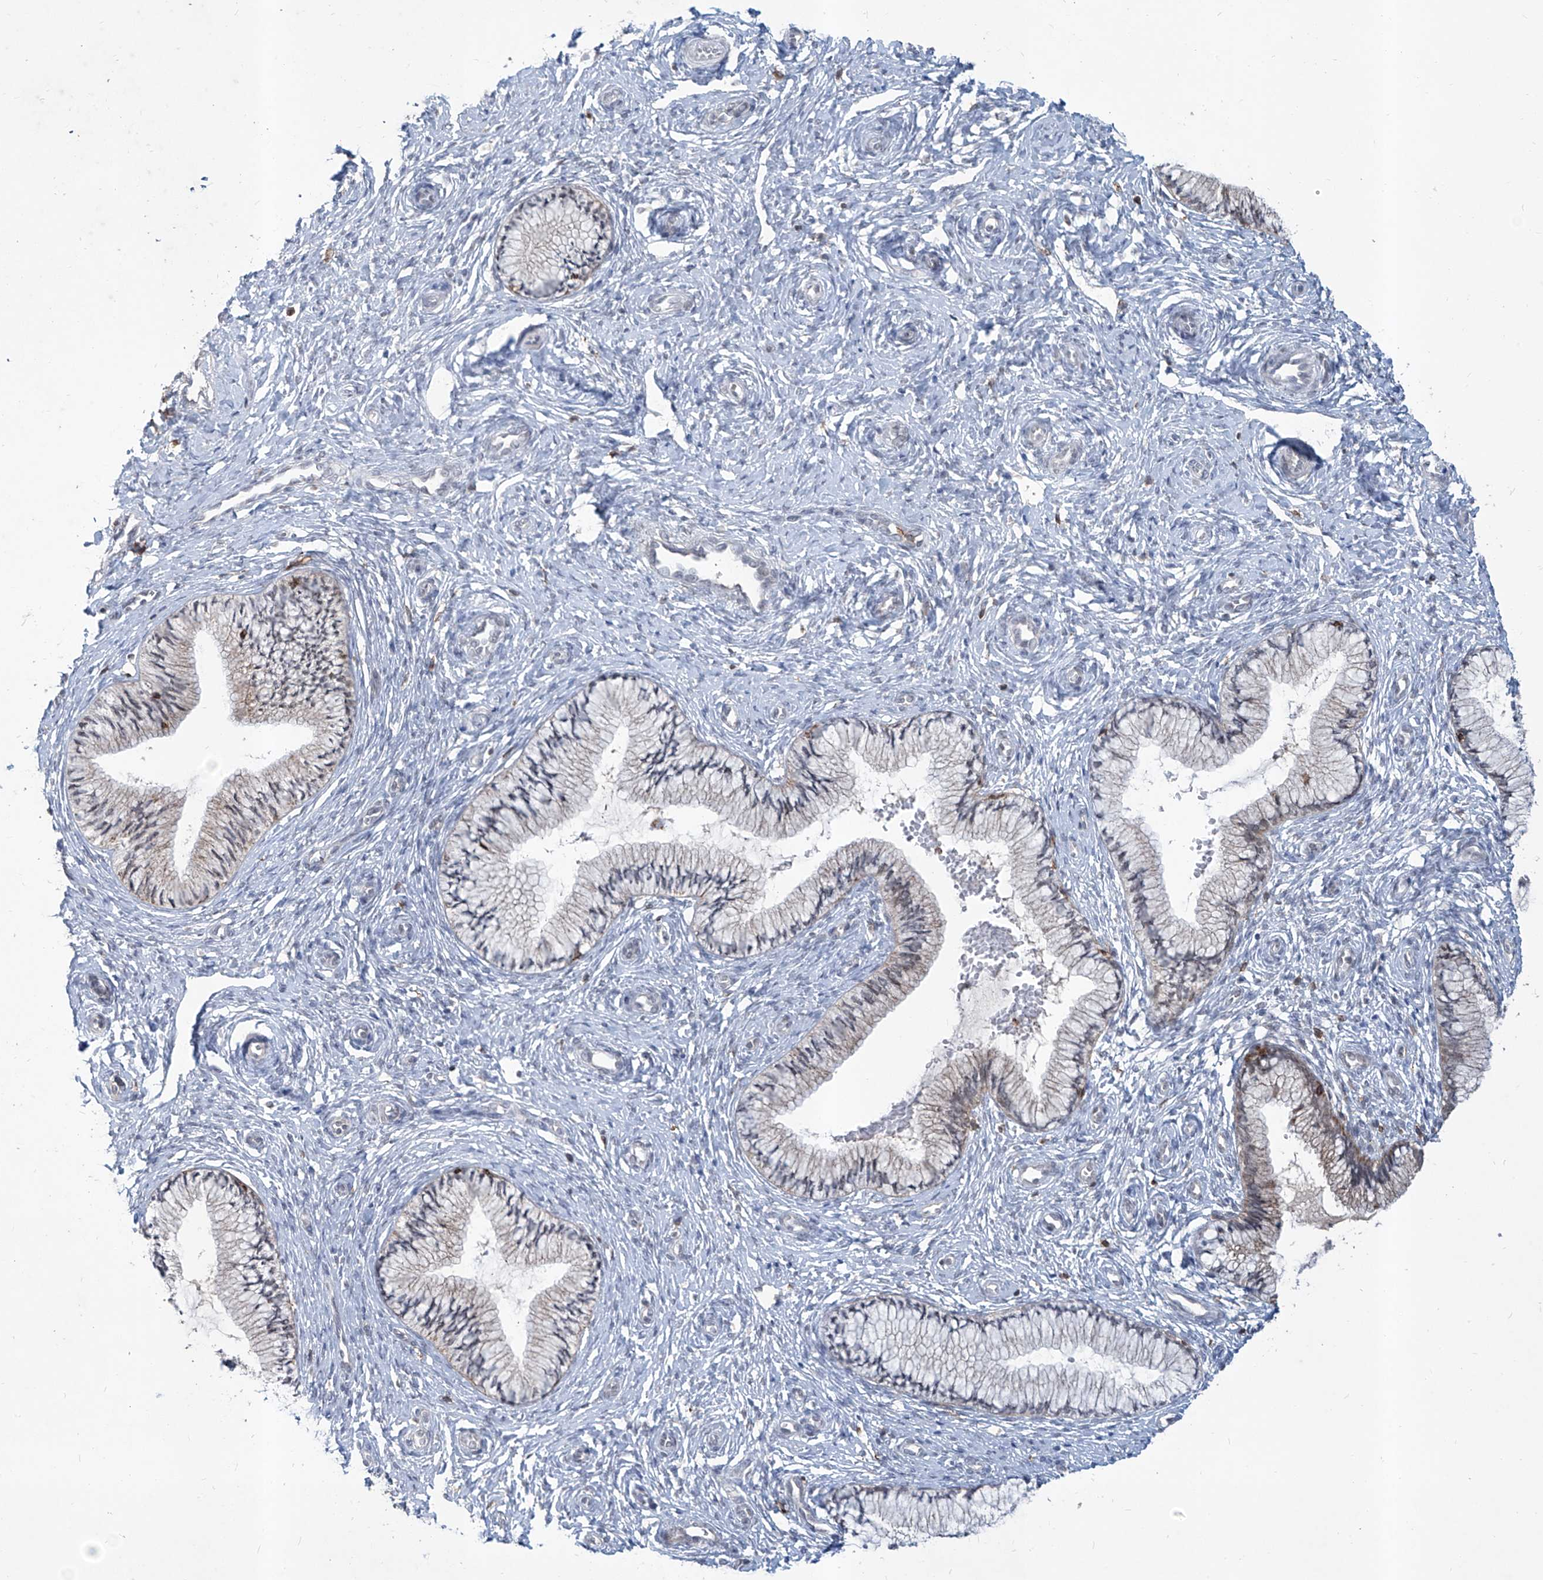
{"staining": {"intensity": "weak", "quantity": "<25%", "location": "cytoplasmic/membranous"}, "tissue": "cervix", "cell_type": "Glandular cells", "image_type": "normal", "snomed": [{"axis": "morphology", "description": "Normal tissue, NOS"}, {"axis": "topography", "description": "Cervix"}], "caption": "Protein analysis of normal cervix shows no significant positivity in glandular cells.", "gene": "ZBTB48", "patient": {"sex": "female", "age": 27}}